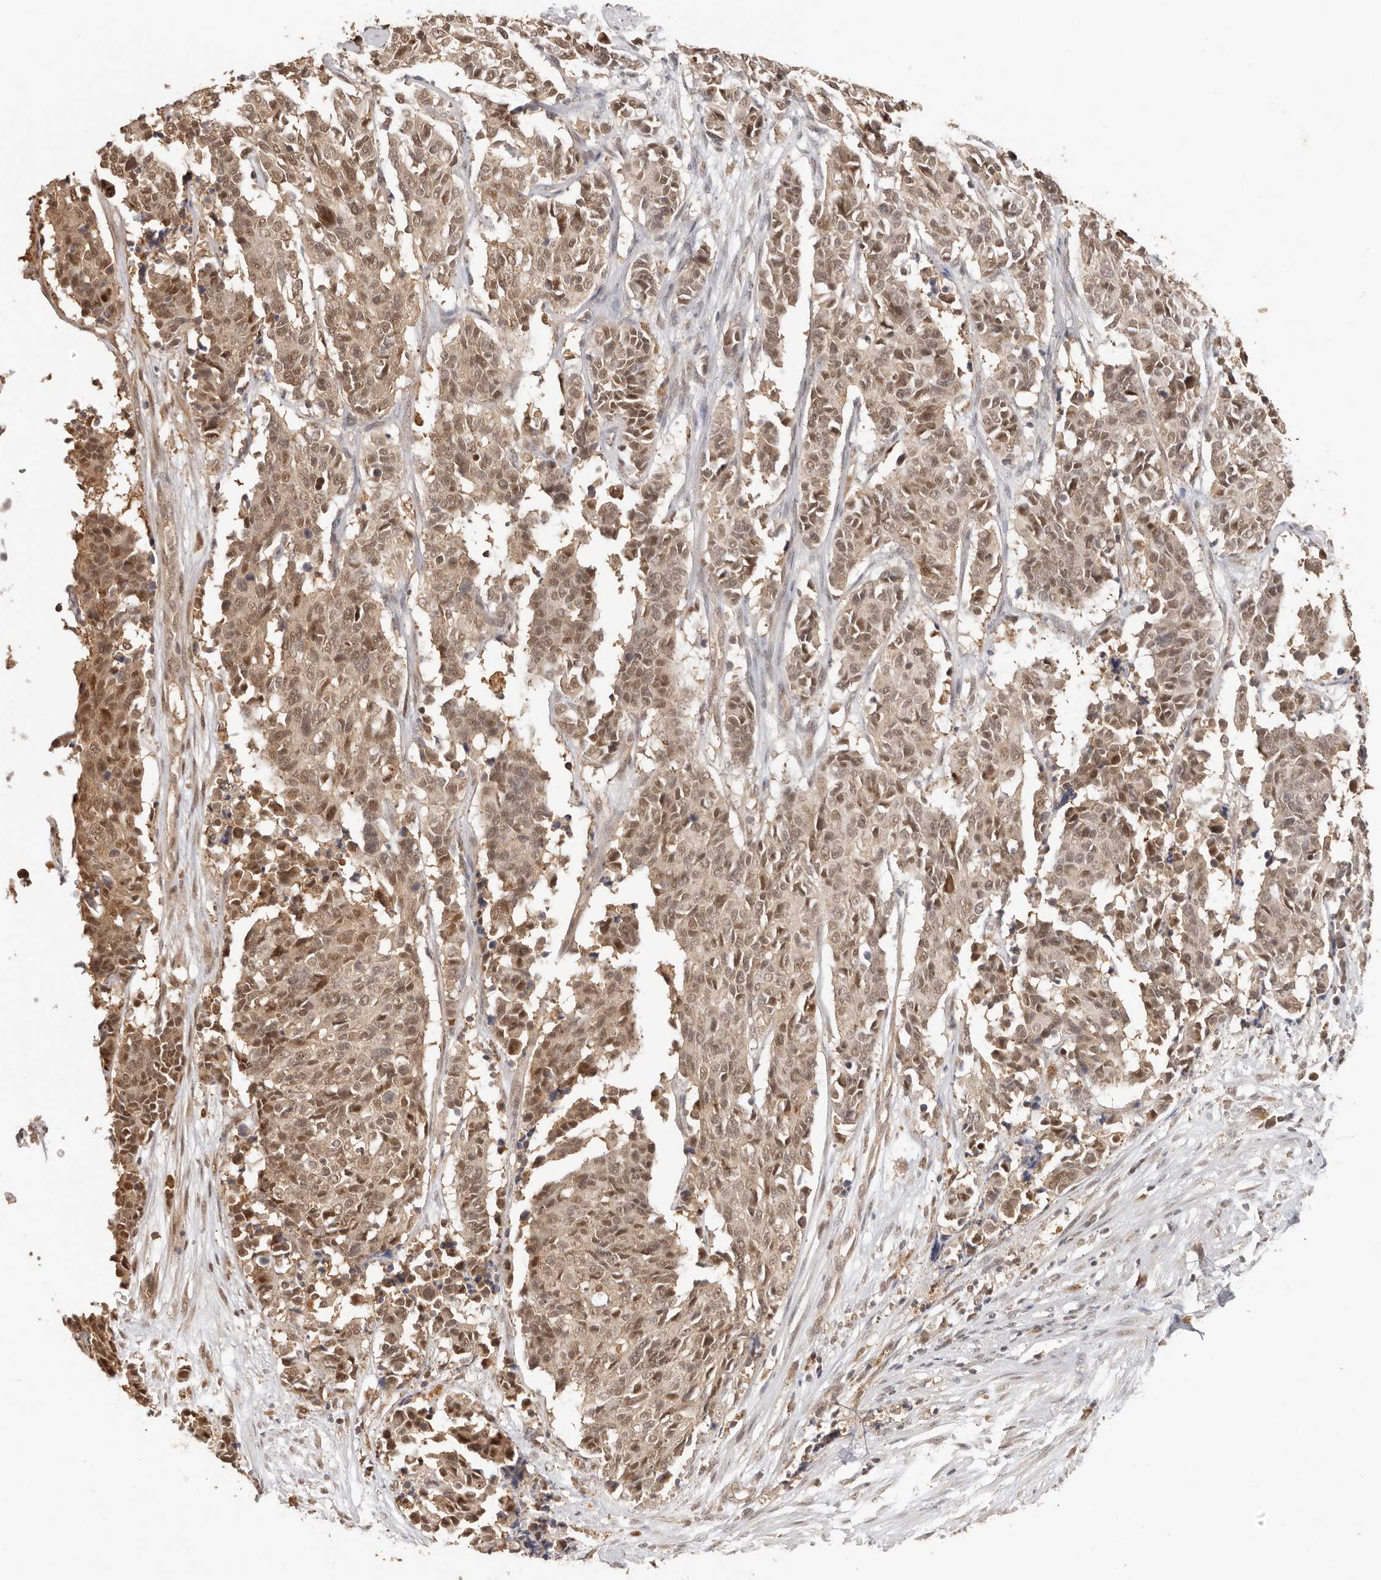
{"staining": {"intensity": "moderate", "quantity": ">75%", "location": "cytoplasmic/membranous,nuclear"}, "tissue": "cervical cancer", "cell_type": "Tumor cells", "image_type": "cancer", "snomed": [{"axis": "morphology", "description": "Normal tissue, NOS"}, {"axis": "morphology", "description": "Squamous cell carcinoma, NOS"}, {"axis": "topography", "description": "Cervix"}], "caption": "High-magnification brightfield microscopy of cervical cancer (squamous cell carcinoma) stained with DAB (3,3'-diaminobenzidine) (brown) and counterstained with hematoxylin (blue). tumor cells exhibit moderate cytoplasmic/membranous and nuclear staining is identified in approximately>75% of cells. (DAB IHC with brightfield microscopy, high magnification).", "gene": "PSMA5", "patient": {"sex": "female", "age": 35}}